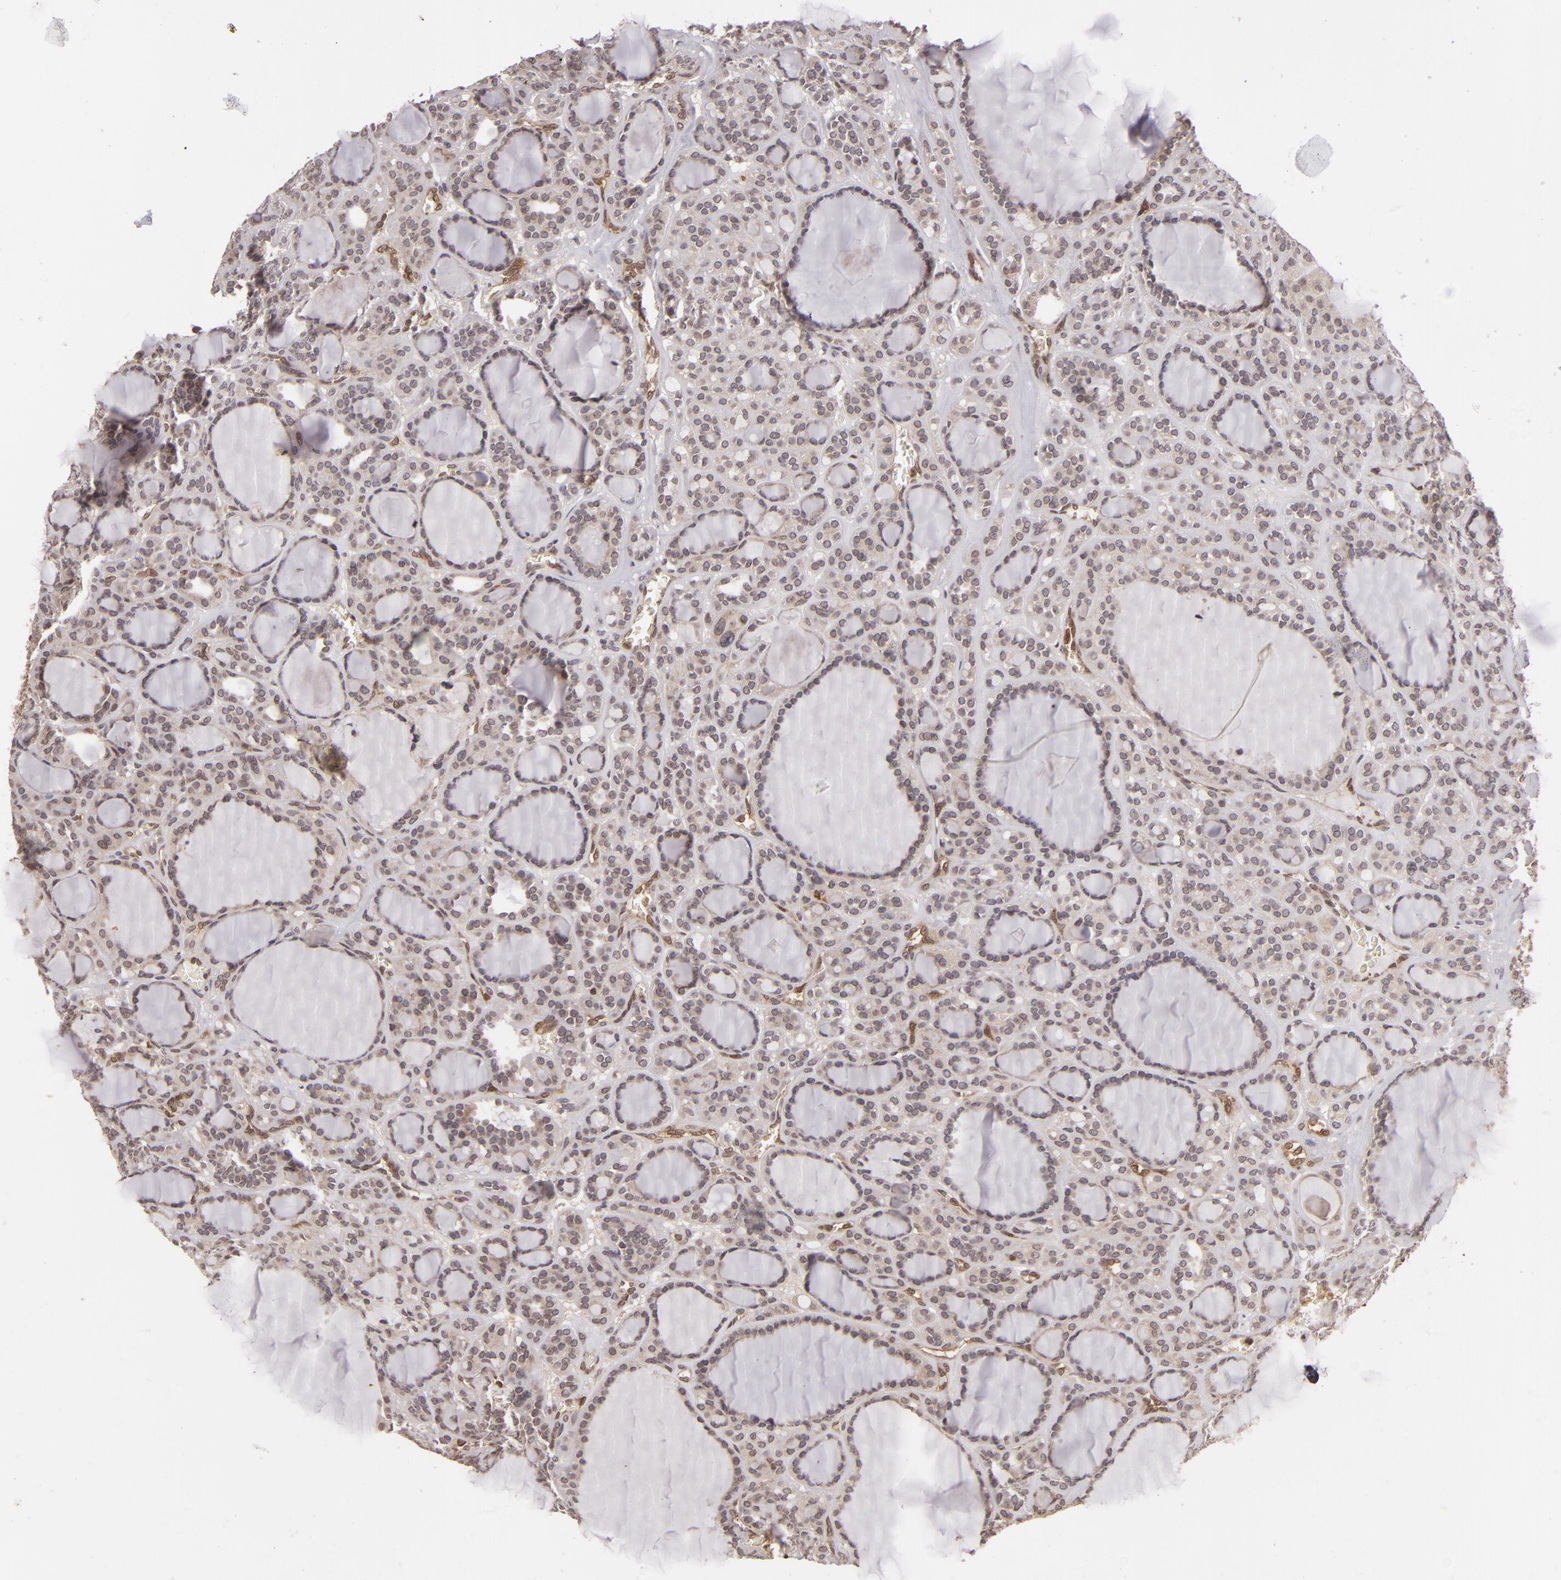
{"staining": {"intensity": "weak", "quantity": "25%-75%", "location": "cytoplasmic/membranous"}, "tissue": "thyroid cancer", "cell_type": "Tumor cells", "image_type": "cancer", "snomed": [{"axis": "morphology", "description": "Follicular adenoma carcinoma, NOS"}, {"axis": "topography", "description": "Thyroid gland"}], "caption": "An immunohistochemistry (IHC) histopathology image of neoplastic tissue is shown. Protein staining in brown highlights weak cytoplasmic/membranous positivity in thyroid cancer (follicular adenoma carcinoma) within tumor cells.", "gene": "ZBTB33", "patient": {"sex": "female", "age": 71}}